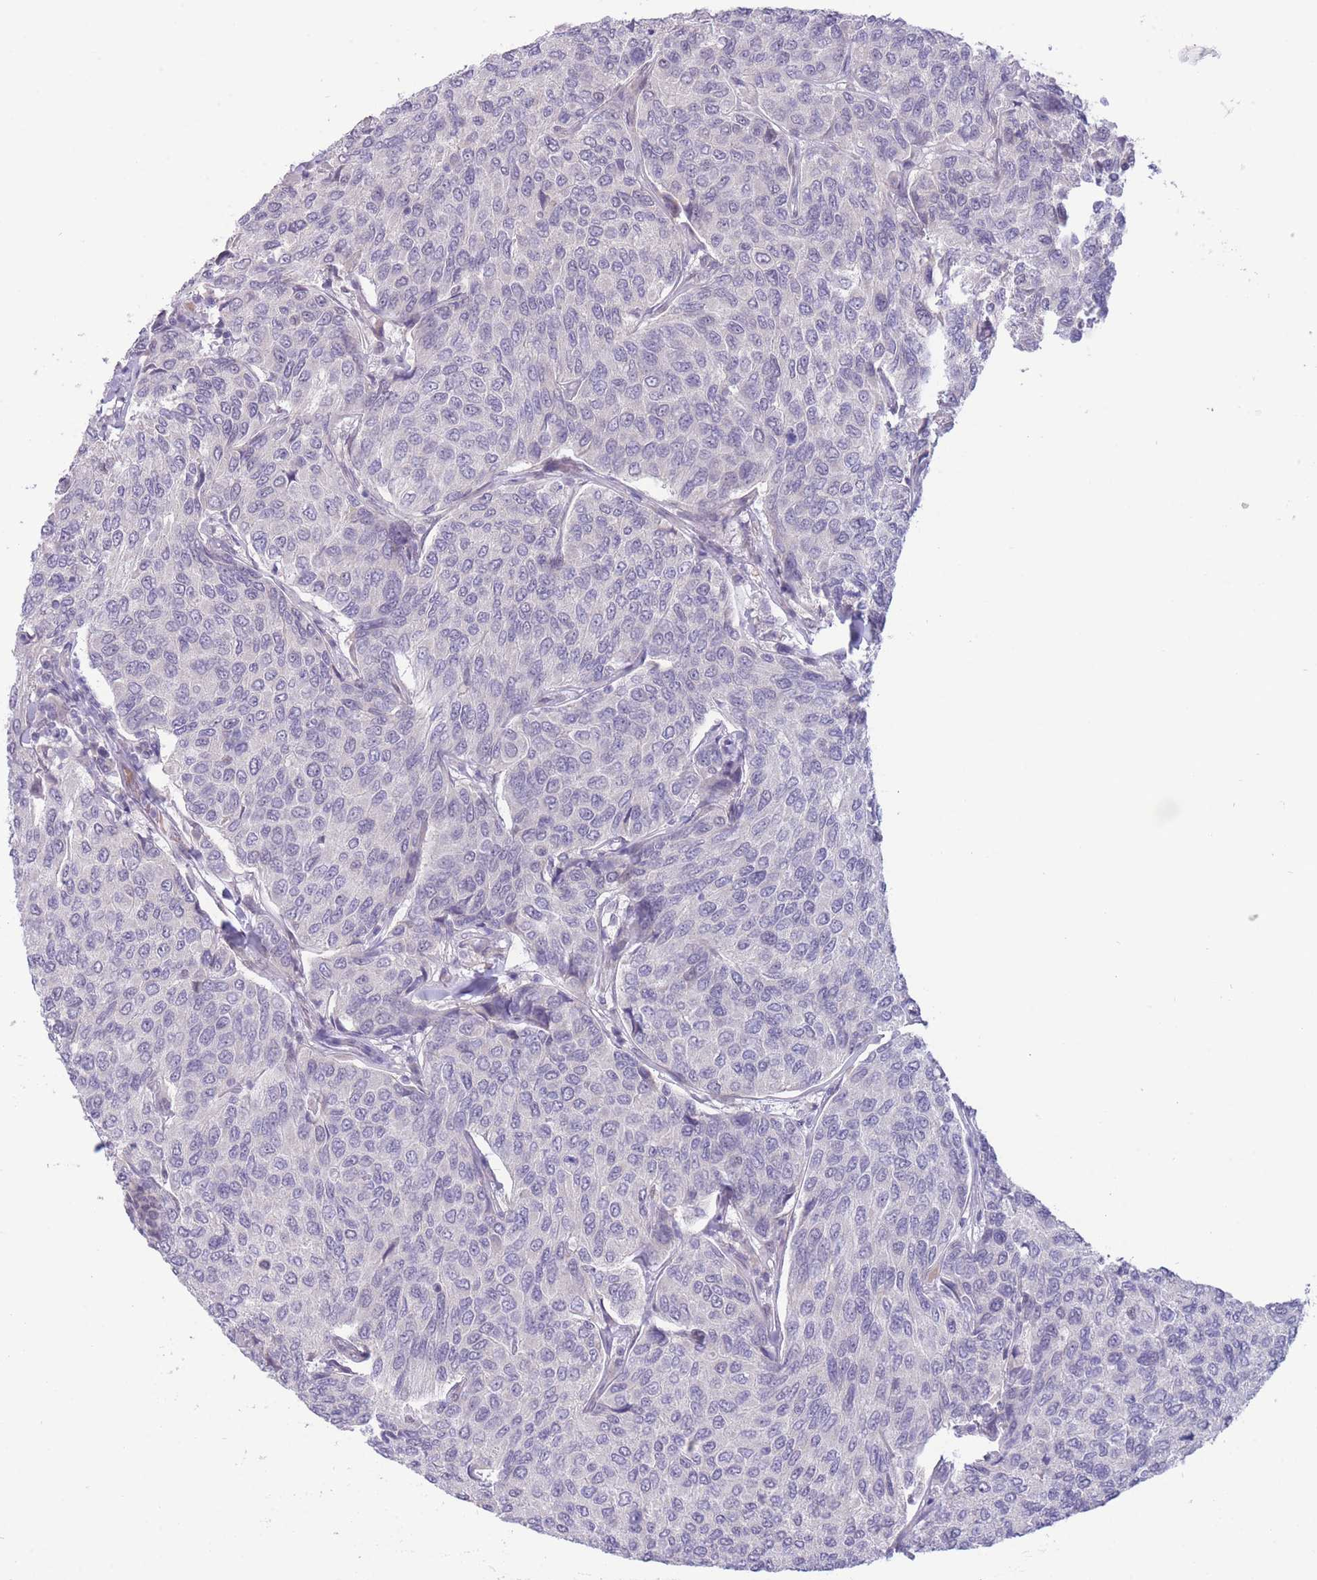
{"staining": {"intensity": "negative", "quantity": "none", "location": "none"}, "tissue": "breast cancer", "cell_type": "Tumor cells", "image_type": "cancer", "snomed": [{"axis": "morphology", "description": "Duct carcinoma"}, {"axis": "topography", "description": "Breast"}], "caption": "Tumor cells are negative for protein expression in human invasive ductal carcinoma (breast).", "gene": "FBXO46", "patient": {"sex": "female", "age": 55}}